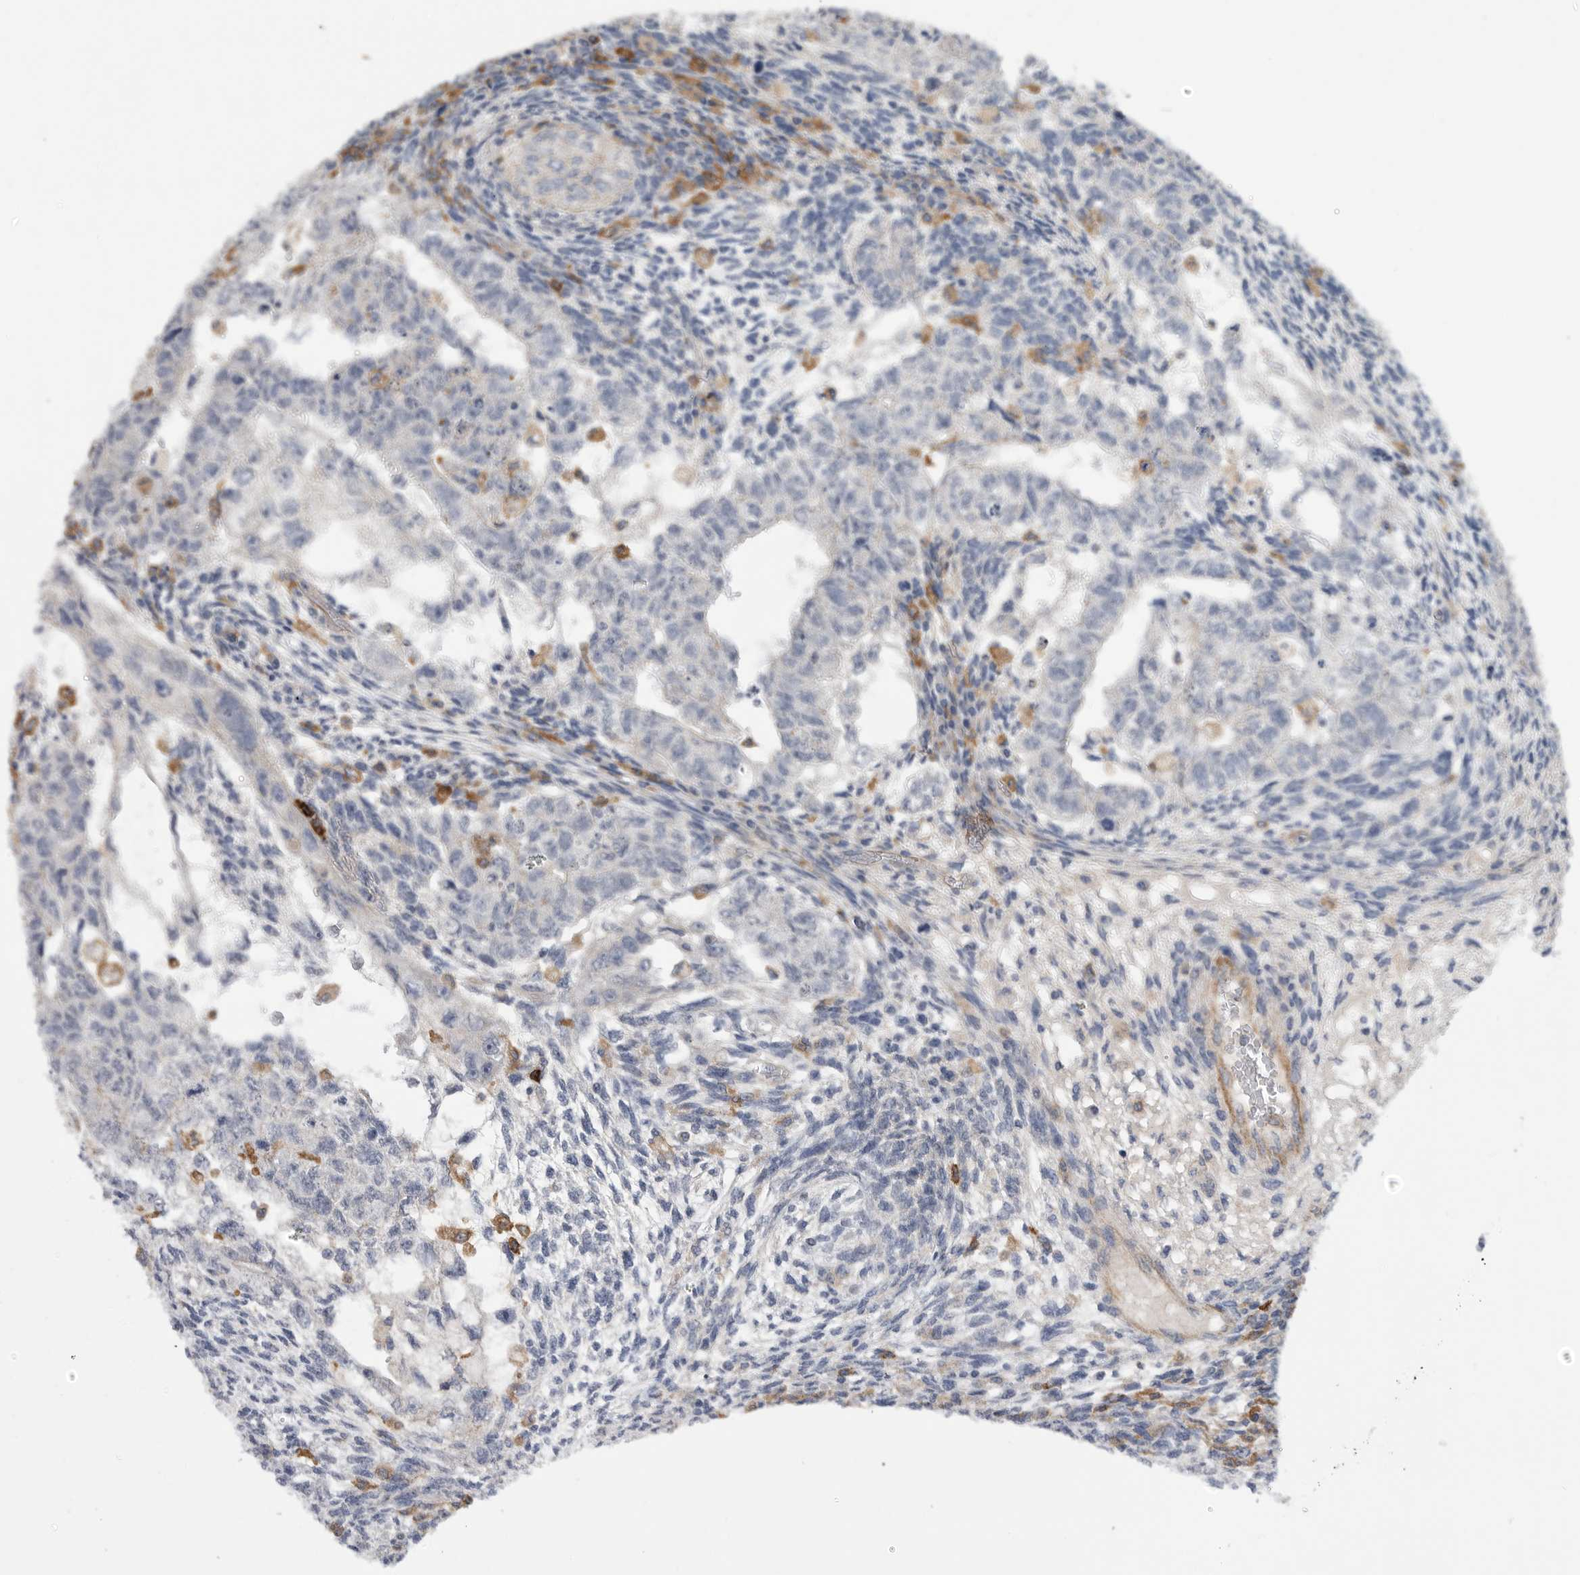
{"staining": {"intensity": "negative", "quantity": "none", "location": "none"}, "tissue": "testis cancer", "cell_type": "Tumor cells", "image_type": "cancer", "snomed": [{"axis": "morphology", "description": "Normal tissue, NOS"}, {"axis": "morphology", "description": "Carcinoma, Embryonal, NOS"}, {"axis": "topography", "description": "Testis"}], "caption": "Immunohistochemistry (IHC) of human embryonal carcinoma (testis) demonstrates no expression in tumor cells.", "gene": "SIGLEC10", "patient": {"sex": "male", "age": 36}}